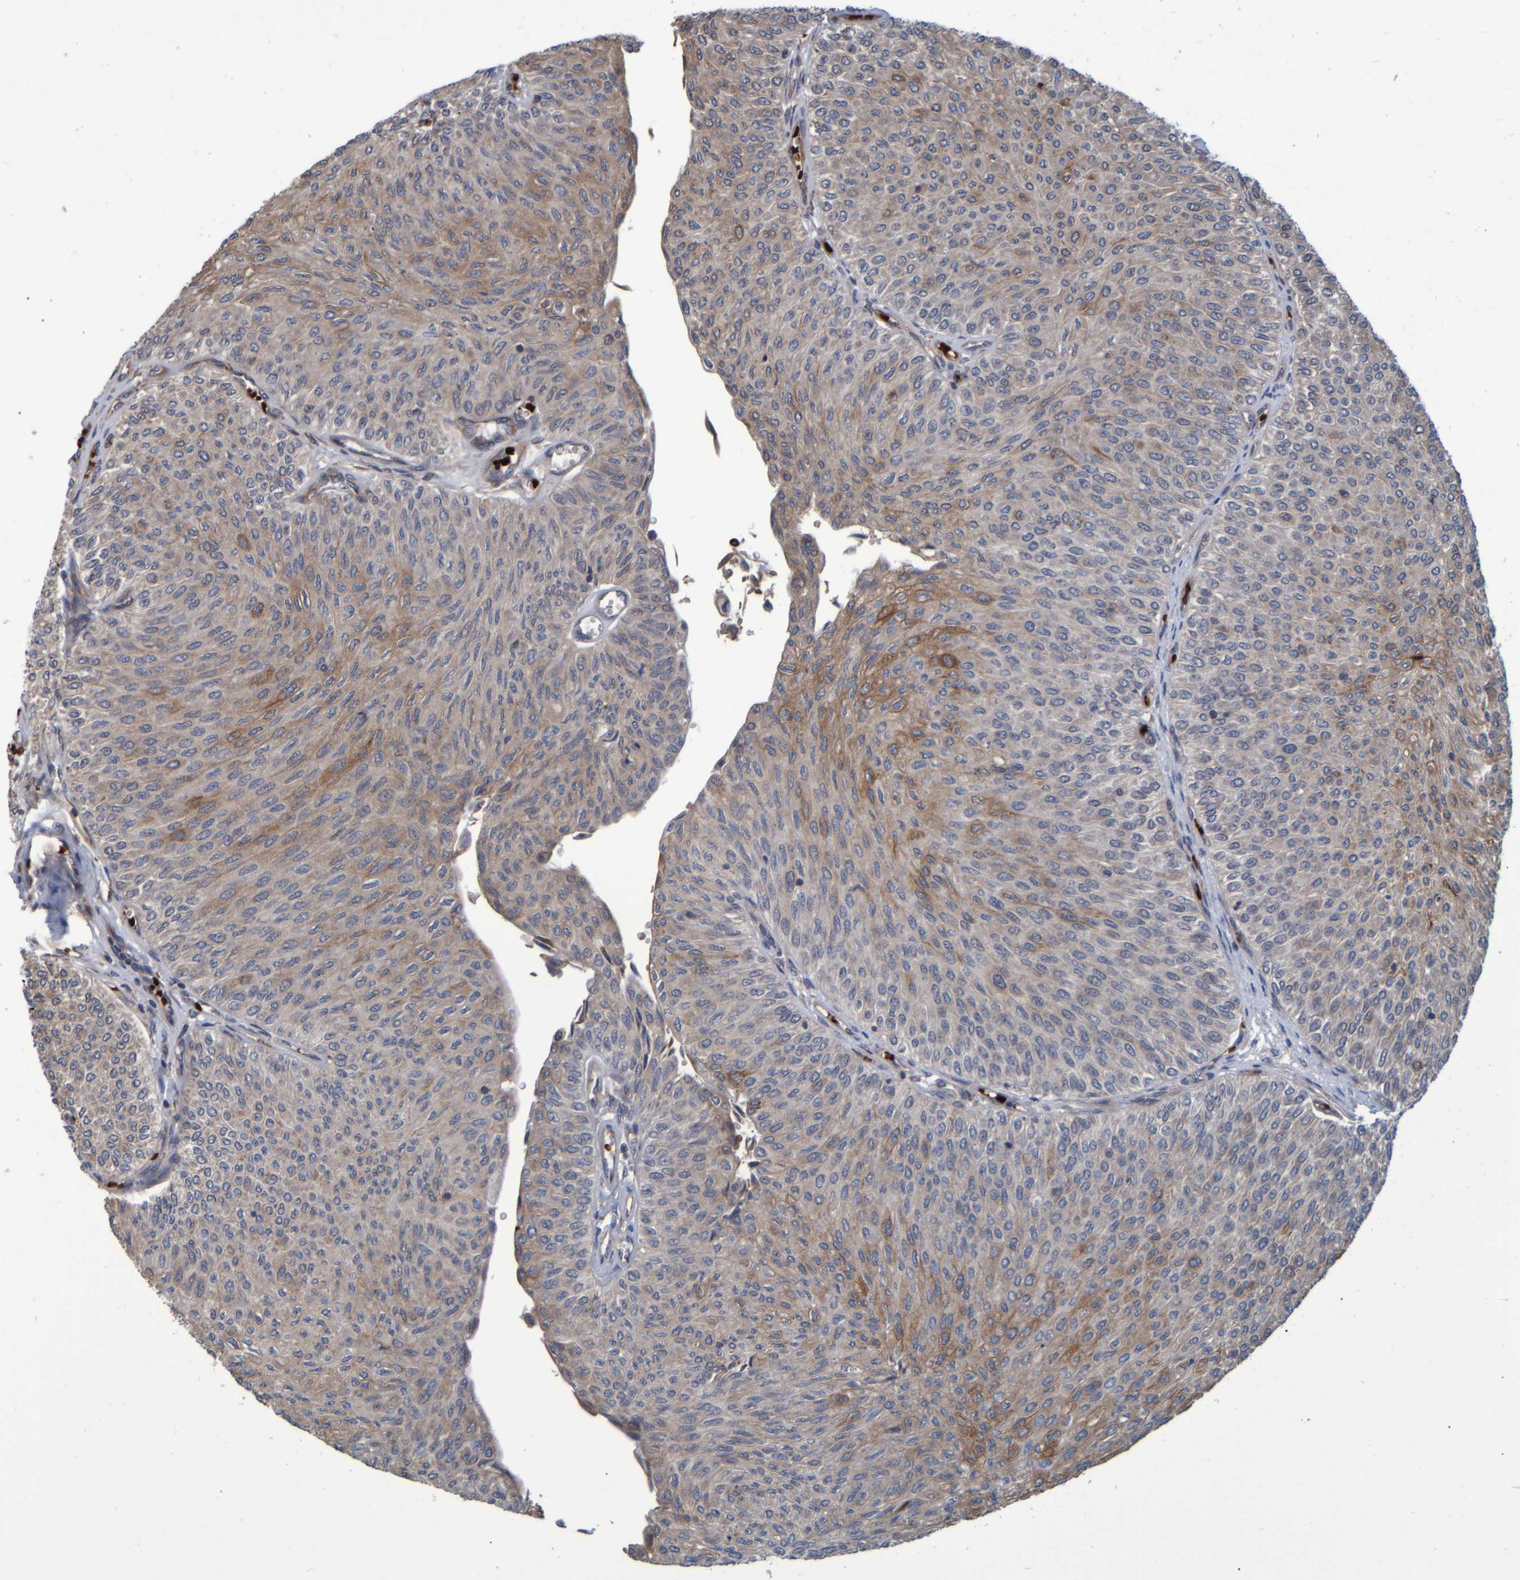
{"staining": {"intensity": "moderate", "quantity": "25%-75%", "location": "cytoplasmic/membranous"}, "tissue": "urothelial cancer", "cell_type": "Tumor cells", "image_type": "cancer", "snomed": [{"axis": "morphology", "description": "Urothelial carcinoma, Low grade"}, {"axis": "topography", "description": "Urinary bladder"}], "caption": "Tumor cells show medium levels of moderate cytoplasmic/membranous positivity in approximately 25%-75% of cells in urothelial cancer.", "gene": "SPAG5", "patient": {"sex": "male", "age": 78}}